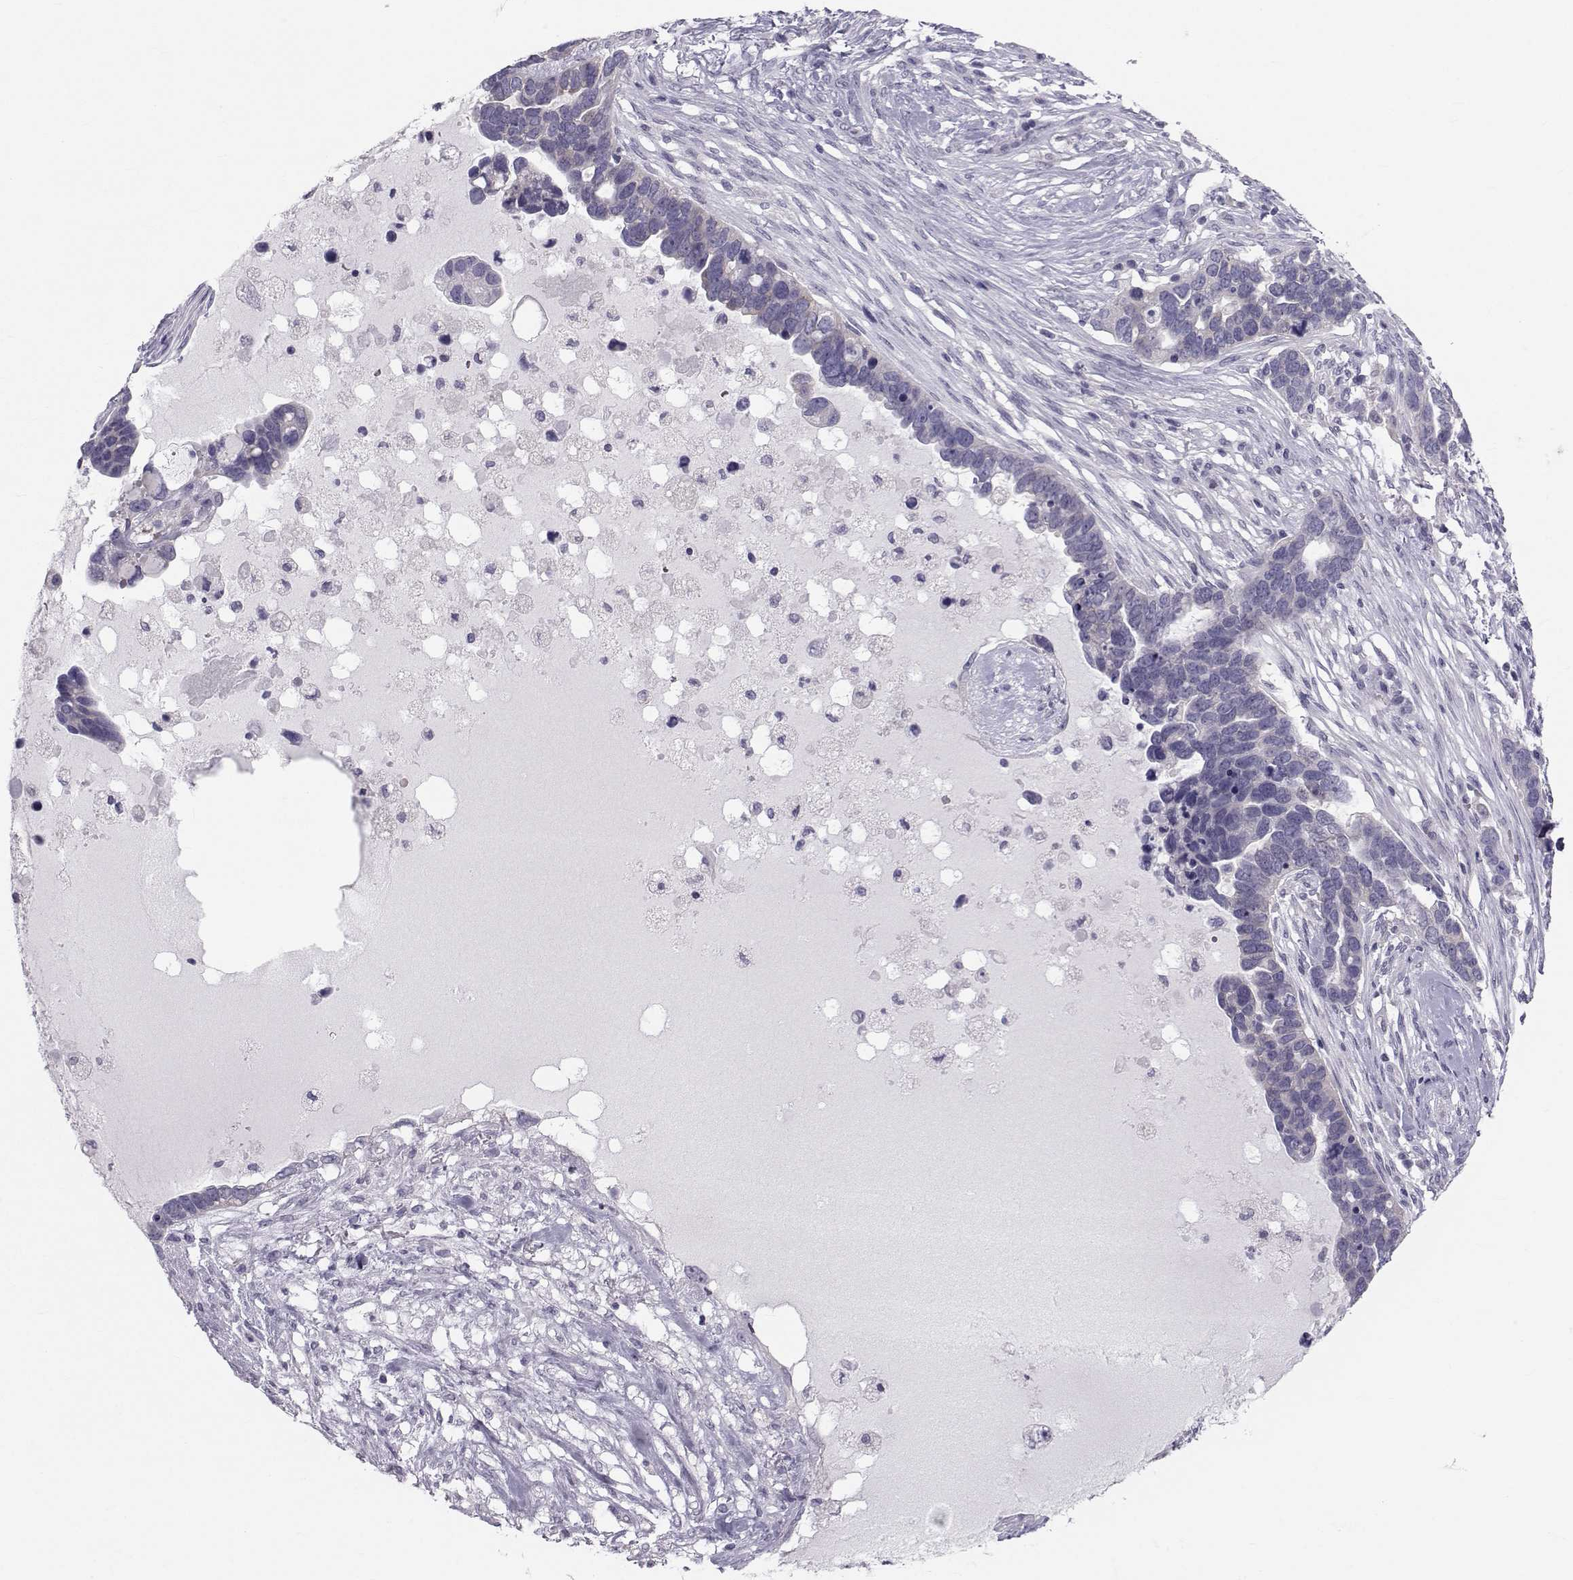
{"staining": {"intensity": "negative", "quantity": "none", "location": "none"}, "tissue": "ovarian cancer", "cell_type": "Tumor cells", "image_type": "cancer", "snomed": [{"axis": "morphology", "description": "Cystadenocarcinoma, serous, NOS"}, {"axis": "topography", "description": "Ovary"}], "caption": "The histopathology image shows no significant positivity in tumor cells of ovarian cancer. The staining was performed using DAB to visualize the protein expression in brown, while the nuclei were stained in blue with hematoxylin (Magnification: 20x).", "gene": "GARIN3", "patient": {"sex": "female", "age": 54}}